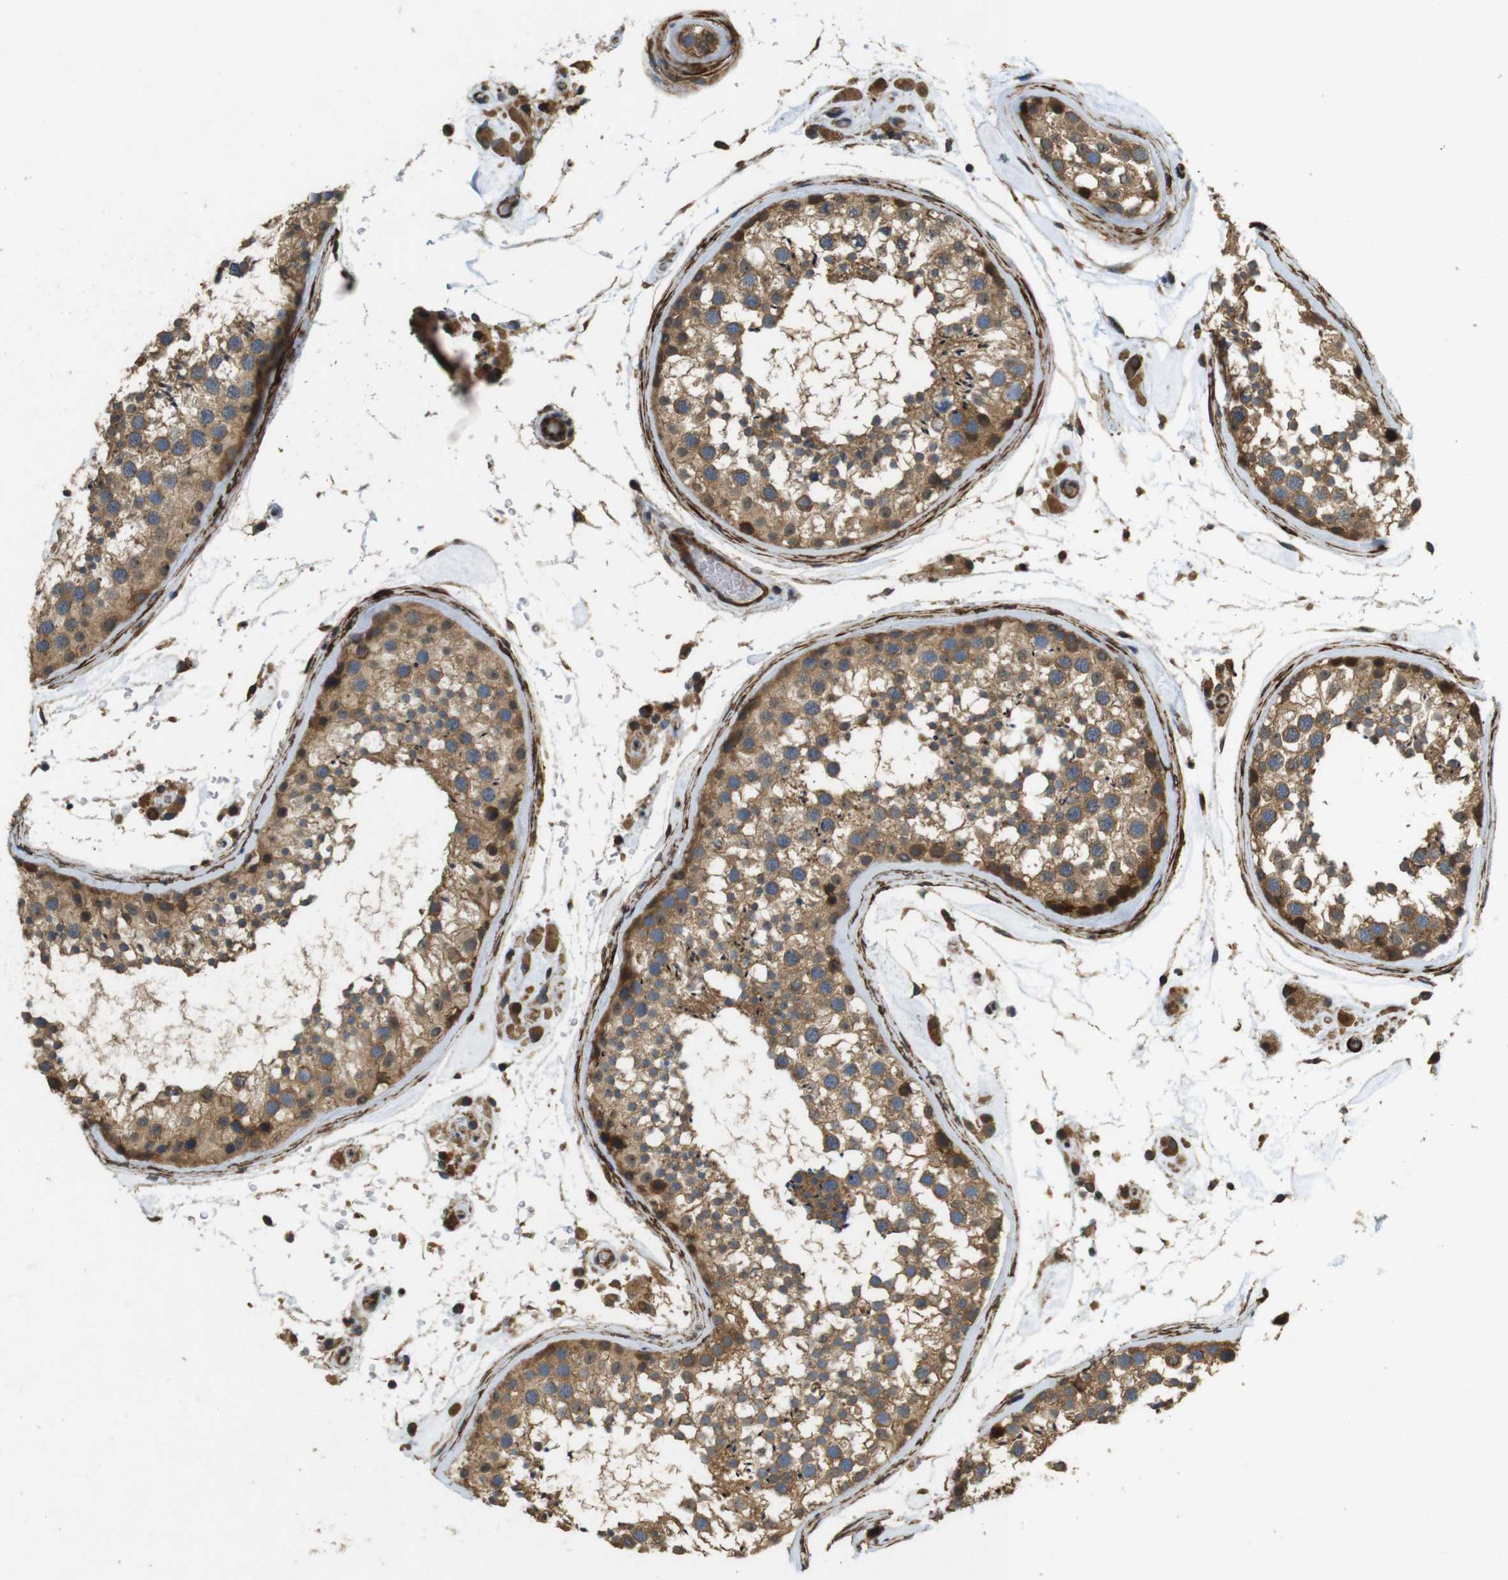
{"staining": {"intensity": "moderate", "quantity": ">75%", "location": "cytoplasmic/membranous"}, "tissue": "testis", "cell_type": "Cells in seminiferous ducts", "image_type": "normal", "snomed": [{"axis": "morphology", "description": "Normal tissue, NOS"}, {"axis": "topography", "description": "Testis"}], "caption": "Immunohistochemistry (IHC) (DAB) staining of normal testis shows moderate cytoplasmic/membranous protein staining in about >75% of cells in seminiferous ducts. (brown staining indicates protein expression, while blue staining denotes nuclei).", "gene": "BNIP3", "patient": {"sex": "male", "age": 46}}